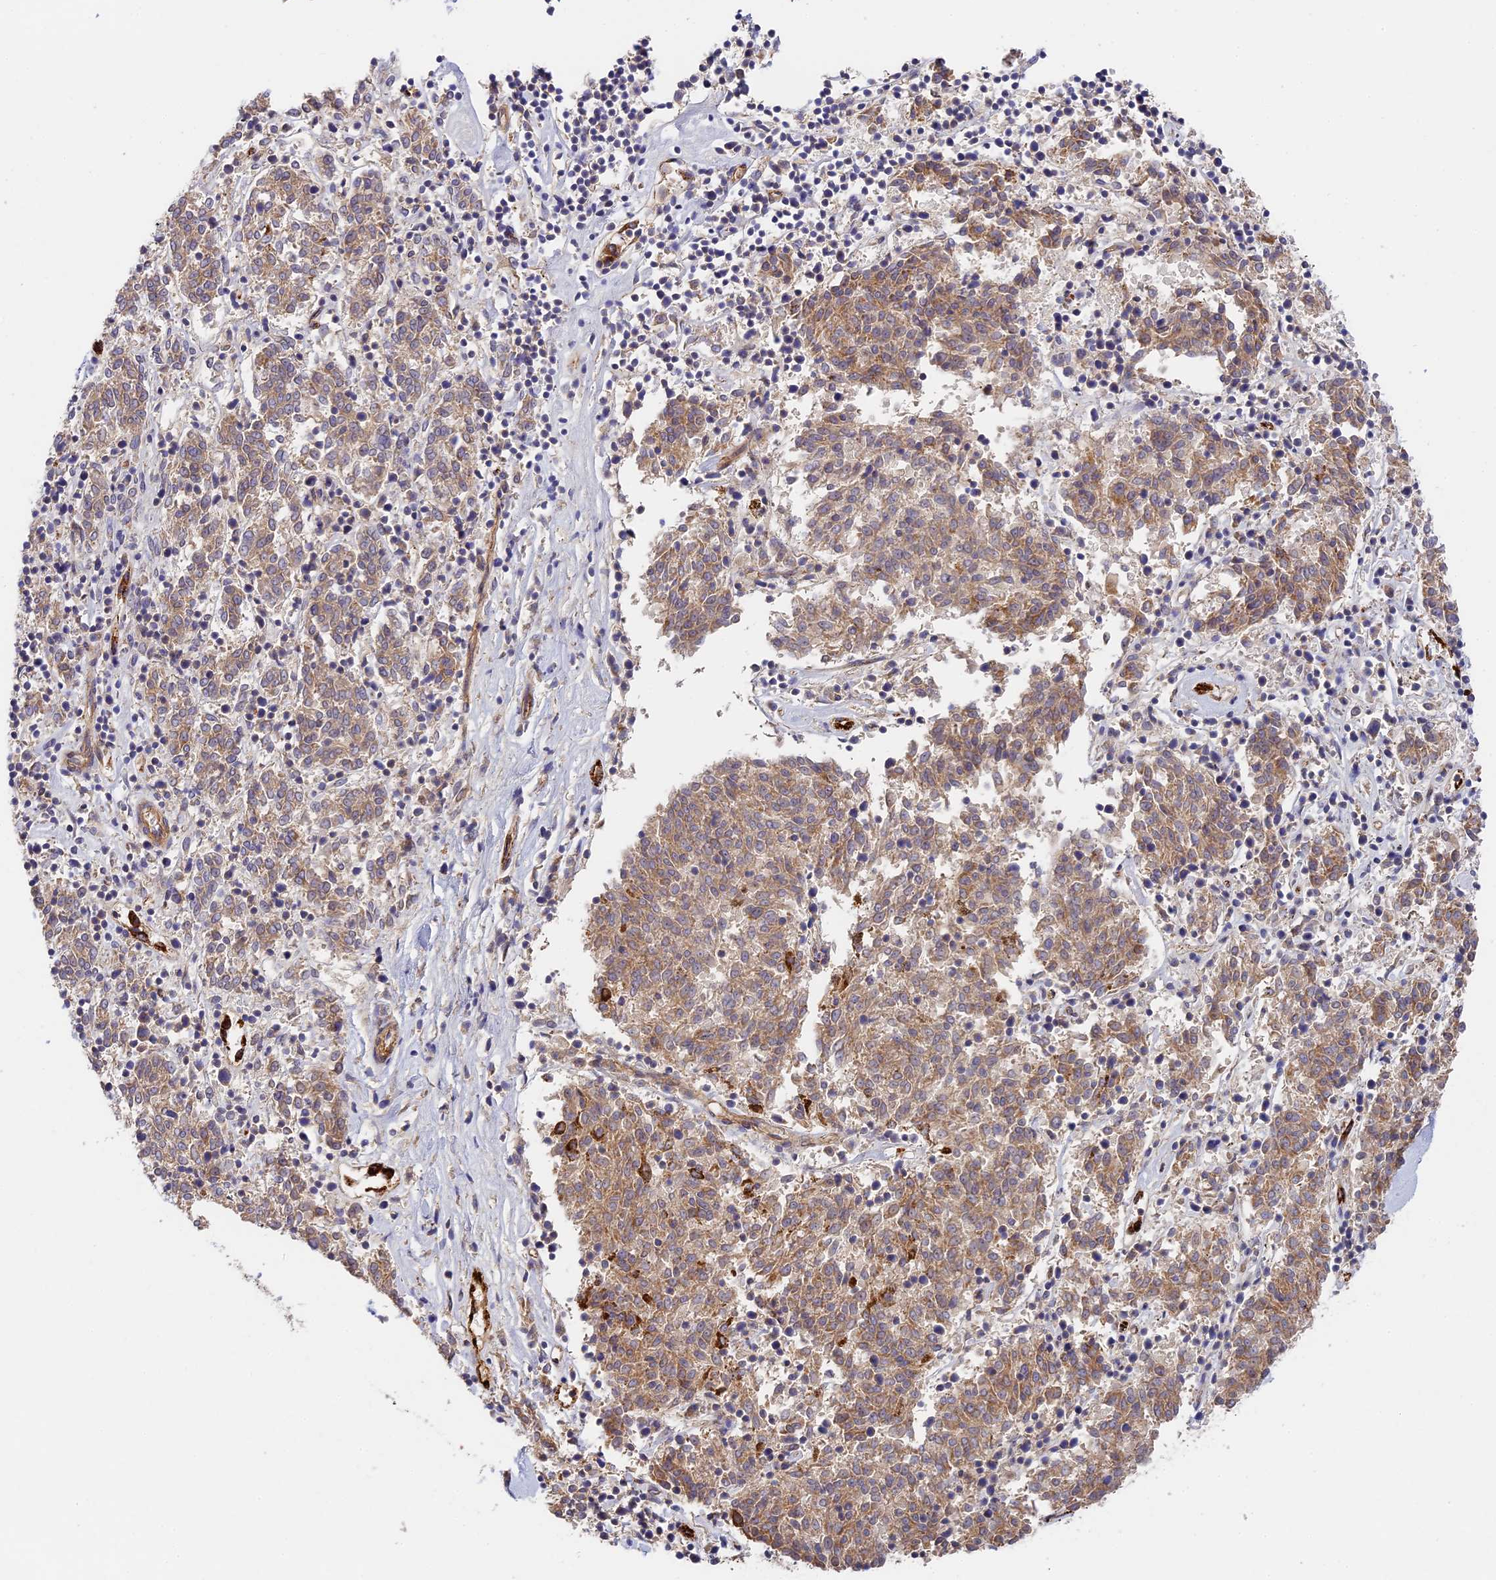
{"staining": {"intensity": "moderate", "quantity": "<25%", "location": "cytoplasmic/membranous"}, "tissue": "melanoma", "cell_type": "Tumor cells", "image_type": "cancer", "snomed": [{"axis": "morphology", "description": "Malignant melanoma, NOS"}, {"axis": "topography", "description": "Skin"}], "caption": "Moderate cytoplasmic/membranous protein staining is appreciated in about <25% of tumor cells in malignant melanoma.", "gene": "MISP3", "patient": {"sex": "female", "age": 72}}